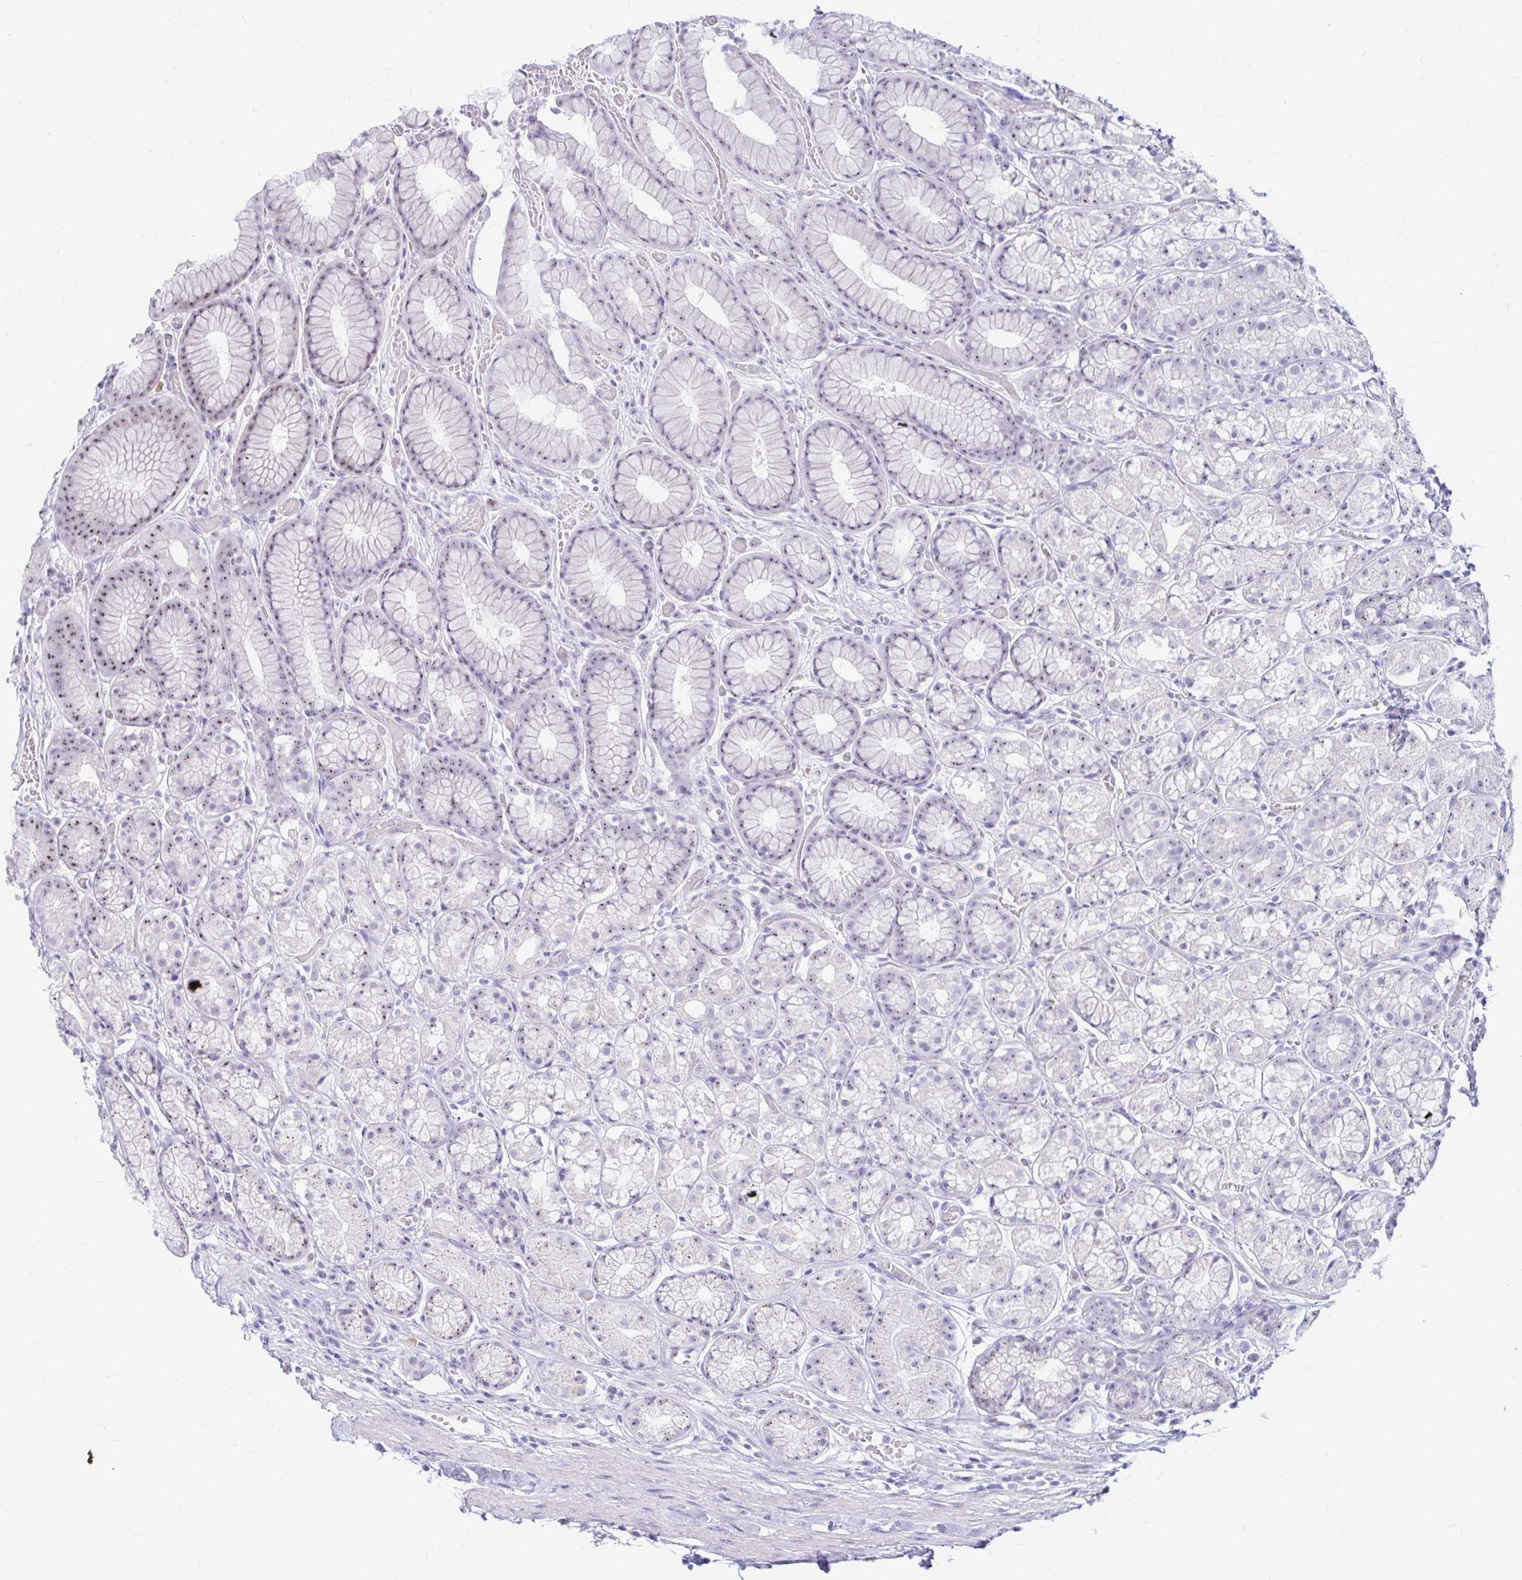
{"staining": {"intensity": "weak", "quantity": "25%-75%", "location": "nuclear"}, "tissue": "stomach", "cell_type": "Glandular cells", "image_type": "normal", "snomed": [{"axis": "morphology", "description": "Normal tissue, NOS"}, {"axis": "topography", "description": "Smooth muscle"}, {"axis": "topography", "description": "Stomach"}], "caption": "Immunohistochemistry micrograph of unremarkable human stomach stained for a protein (brown), which exhibits low levels of weak nuclear expression in approximately 25%-75% of glandular cells.", "gene": "FTSJ3", "patient": {"sex": "male", "age": 70}}